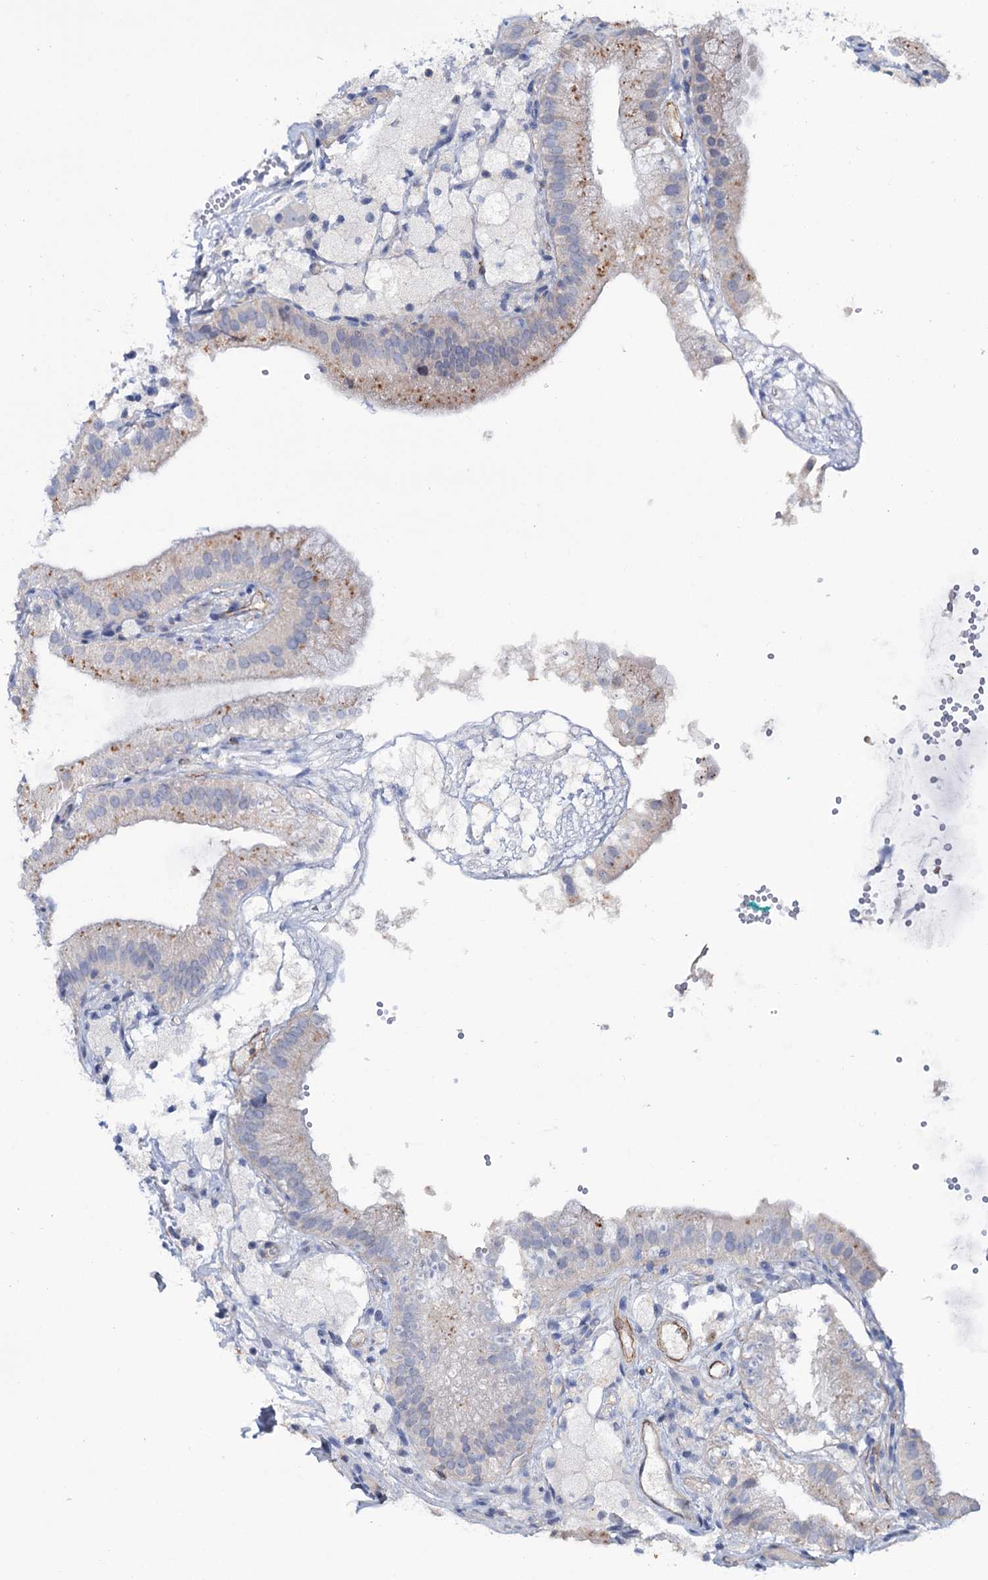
{"staining": {"intensity": "moderate", "quantity": "<25%", "location": "cytoplasmic/membranous"}, "tissue": "gallbladder", "cell_type": "Glandular cells", "image_type": "normal", "snomed": [{"axis": "morphology", "description": "Normal tissue, NOS"}, {"axis": "topography", "description": "Gallbladder"}], "caption": "Gallbladder stained with immunohistochemistry (IHC) shows moderate cytoplasmic/membranous expression in about <25% of glandular cells.", "gene": "FAM111B", "patient": {"sex": "male", "age": 55}}